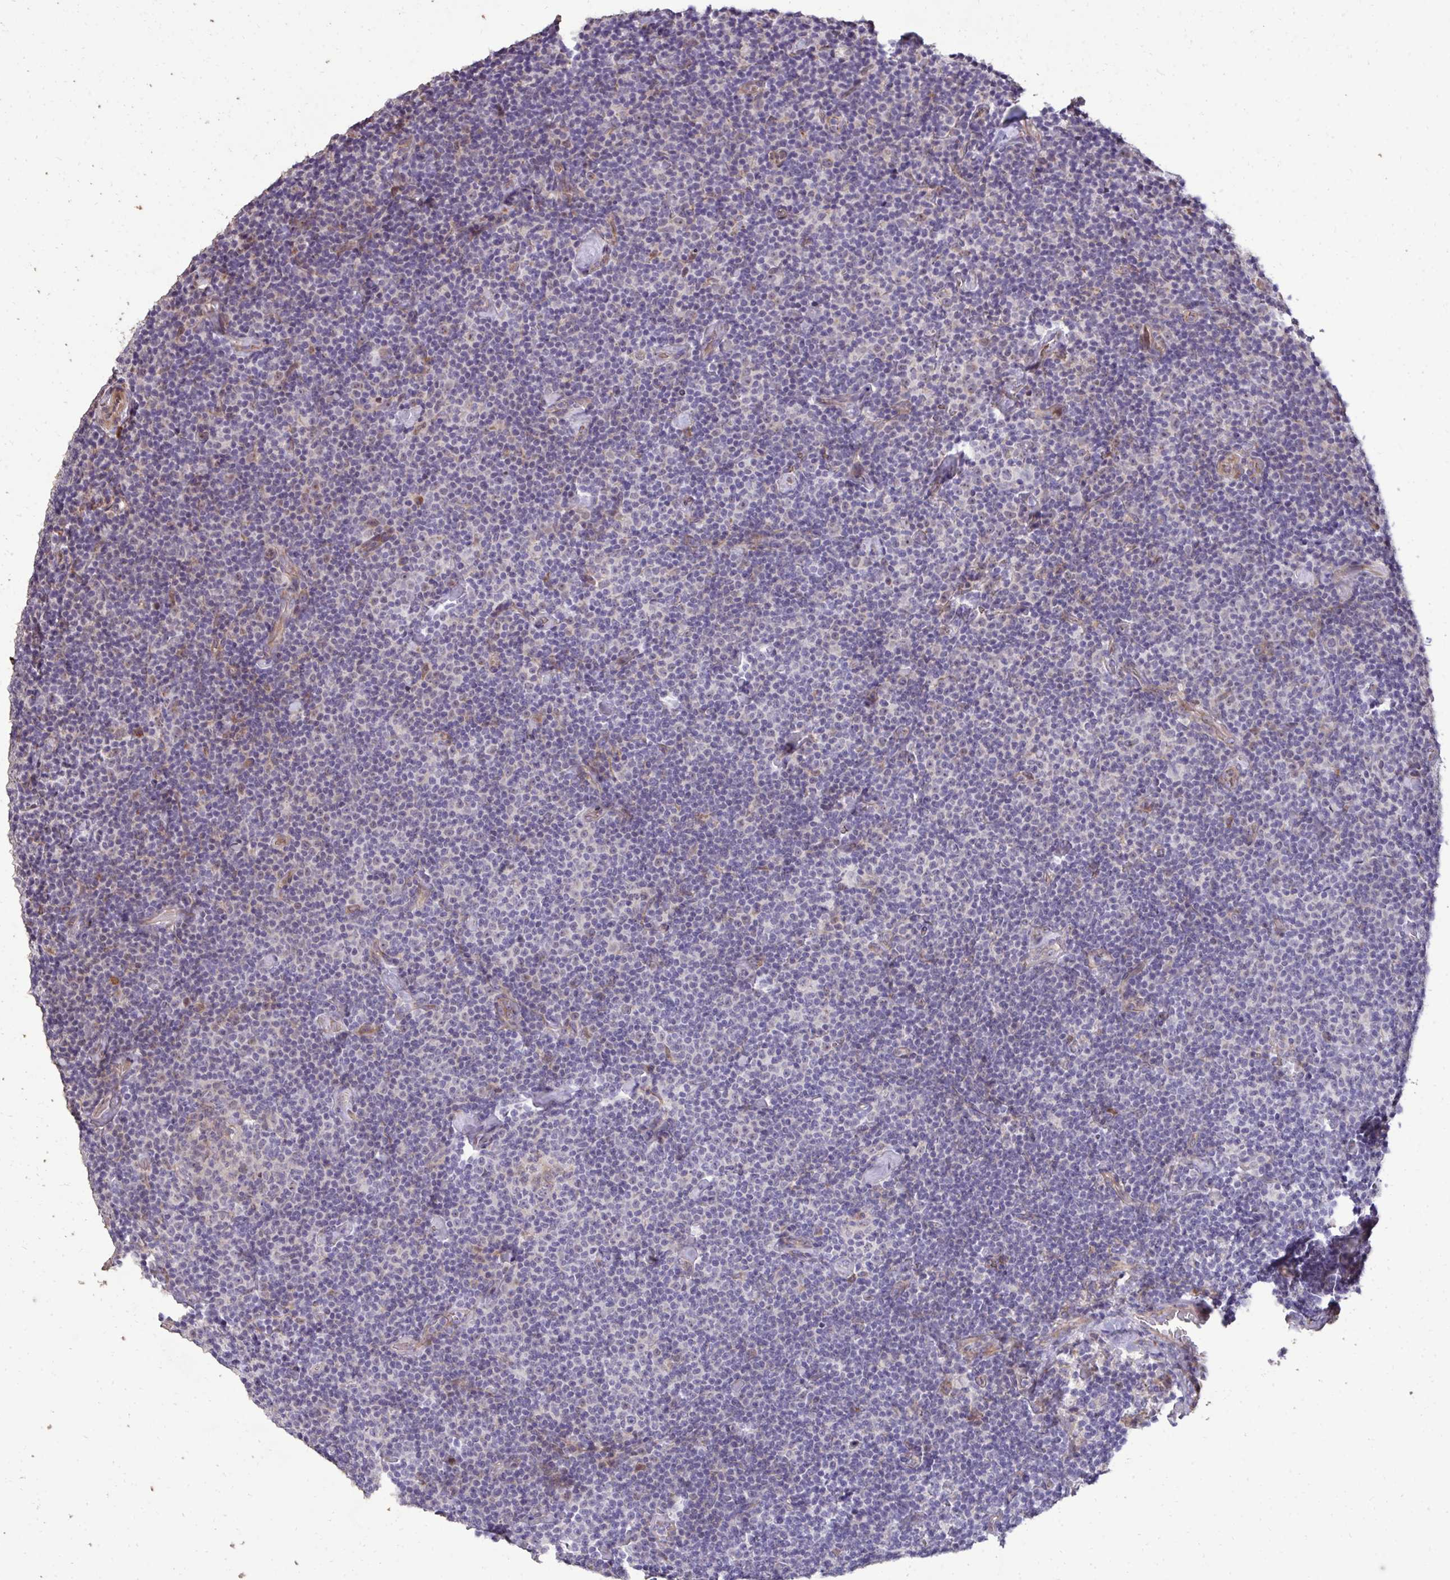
{"staining": {"intensity": "negative", "quantity": "none", "location": "none"}, "tissue": "lymphoma", "cell_type": "Tumor cells", "image_type": "cancer", "snomed": [{"axis": "morphology", "description": "Malignant lymphoma, non-Hodgkin's type, Low grade"}, {"axis": "topography", "description": "Lymph node"}], "caption": "This image is of lymphoma stained with IHC to label a protein in brown with the nuclei are counter-stained blue. There is no expression in tumor cells.", "gene": "FIBCD1", "patient": {"sex": "male", "age": 81}}